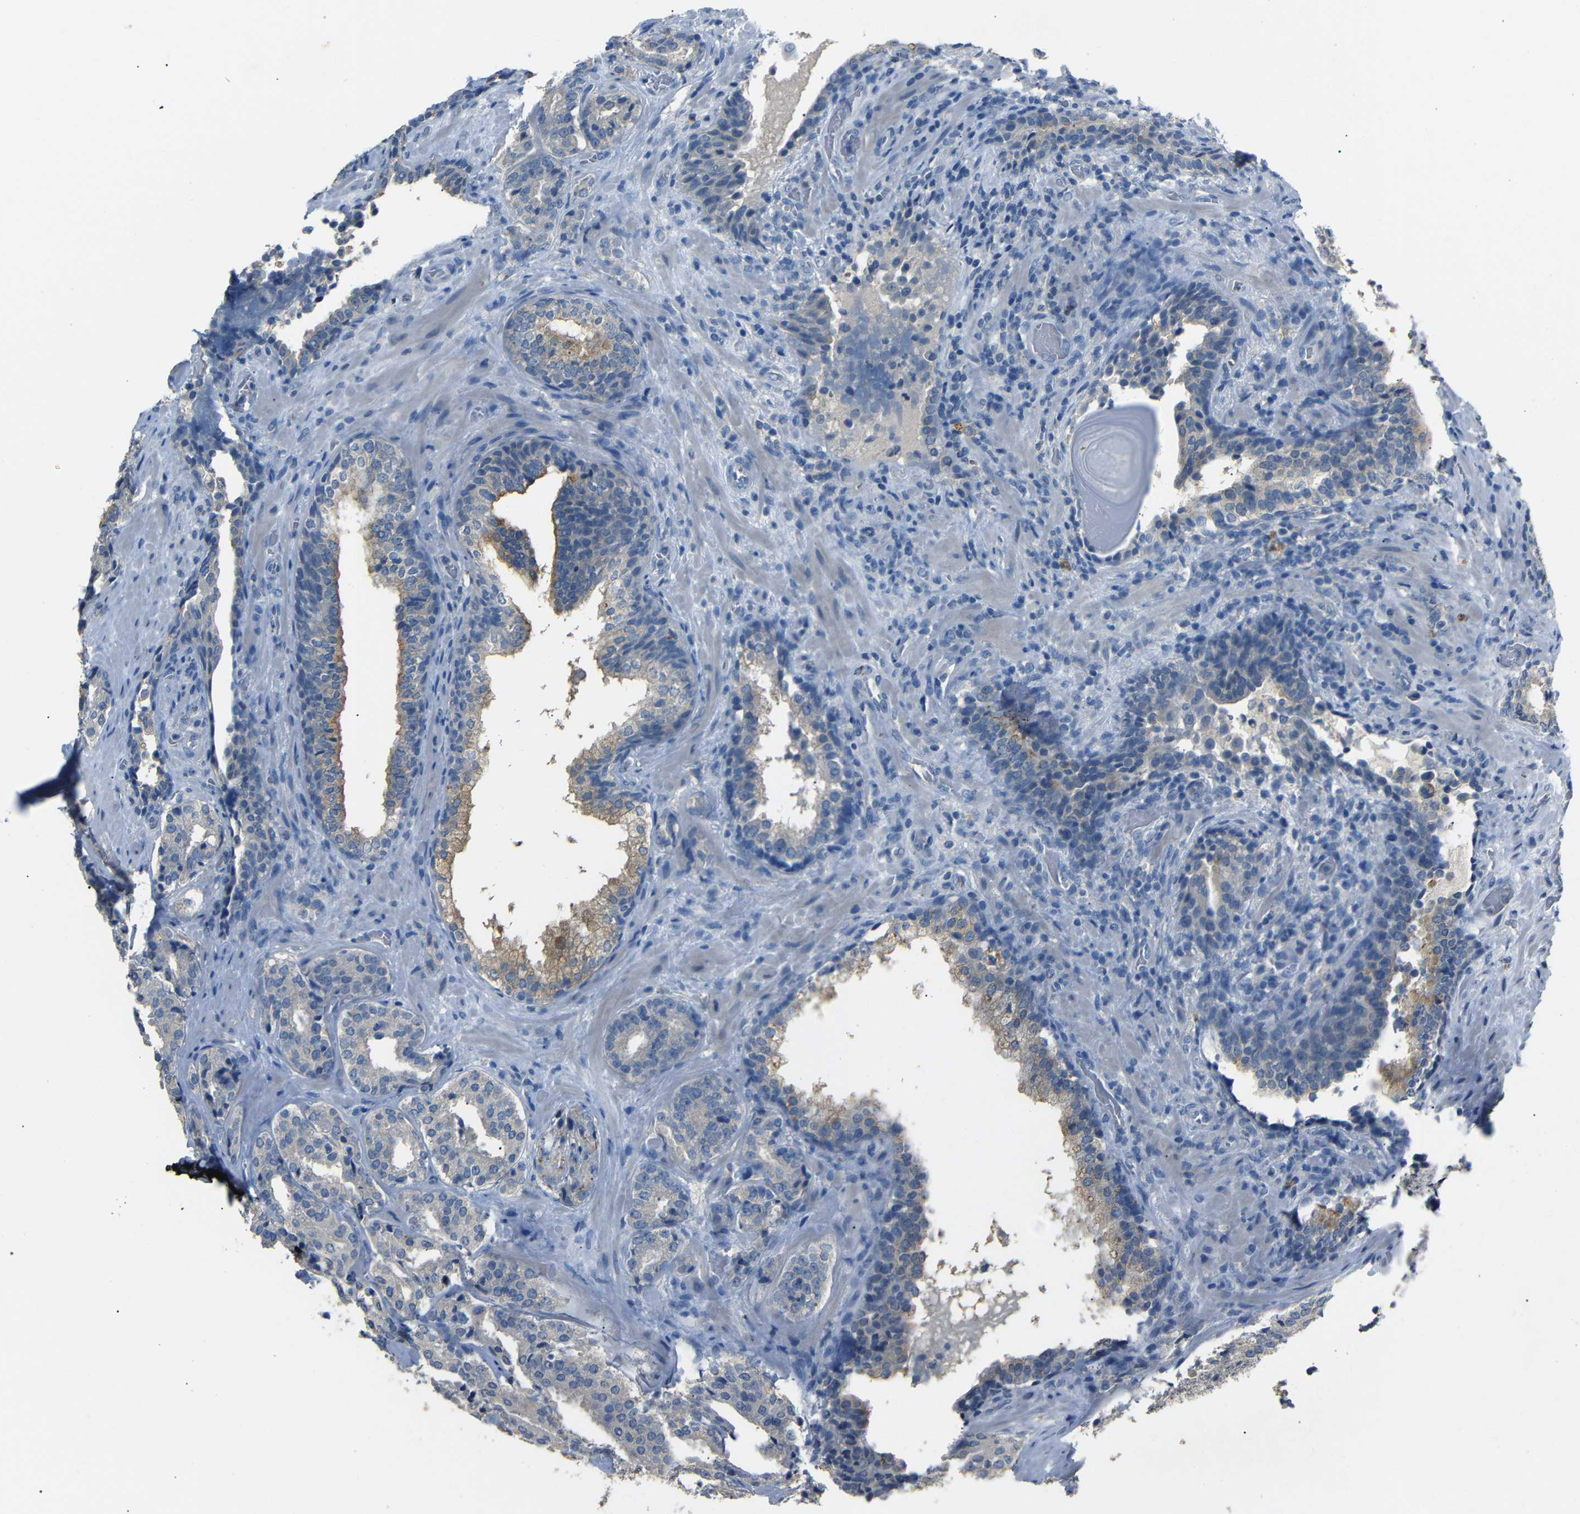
{"staining": {"intensity": "negative", "quantity": "none", "location": "none"}, "tissue": "prostate cancer", "cell_type": "Tumor cells", "image_type": "cancer", "snomed": [{"axis": "morphology", "description": "Adenocarcinoma, High grade"}, {"axis": "topography", "description": "Prostate"}], "caption": "The immunohistochemistry (IHC) histopathology image has no significant positivity in tumor cells of prostate cancer tissue.", "gene": "C6orf89", "patient": {"sex": "male", "age": 60}}